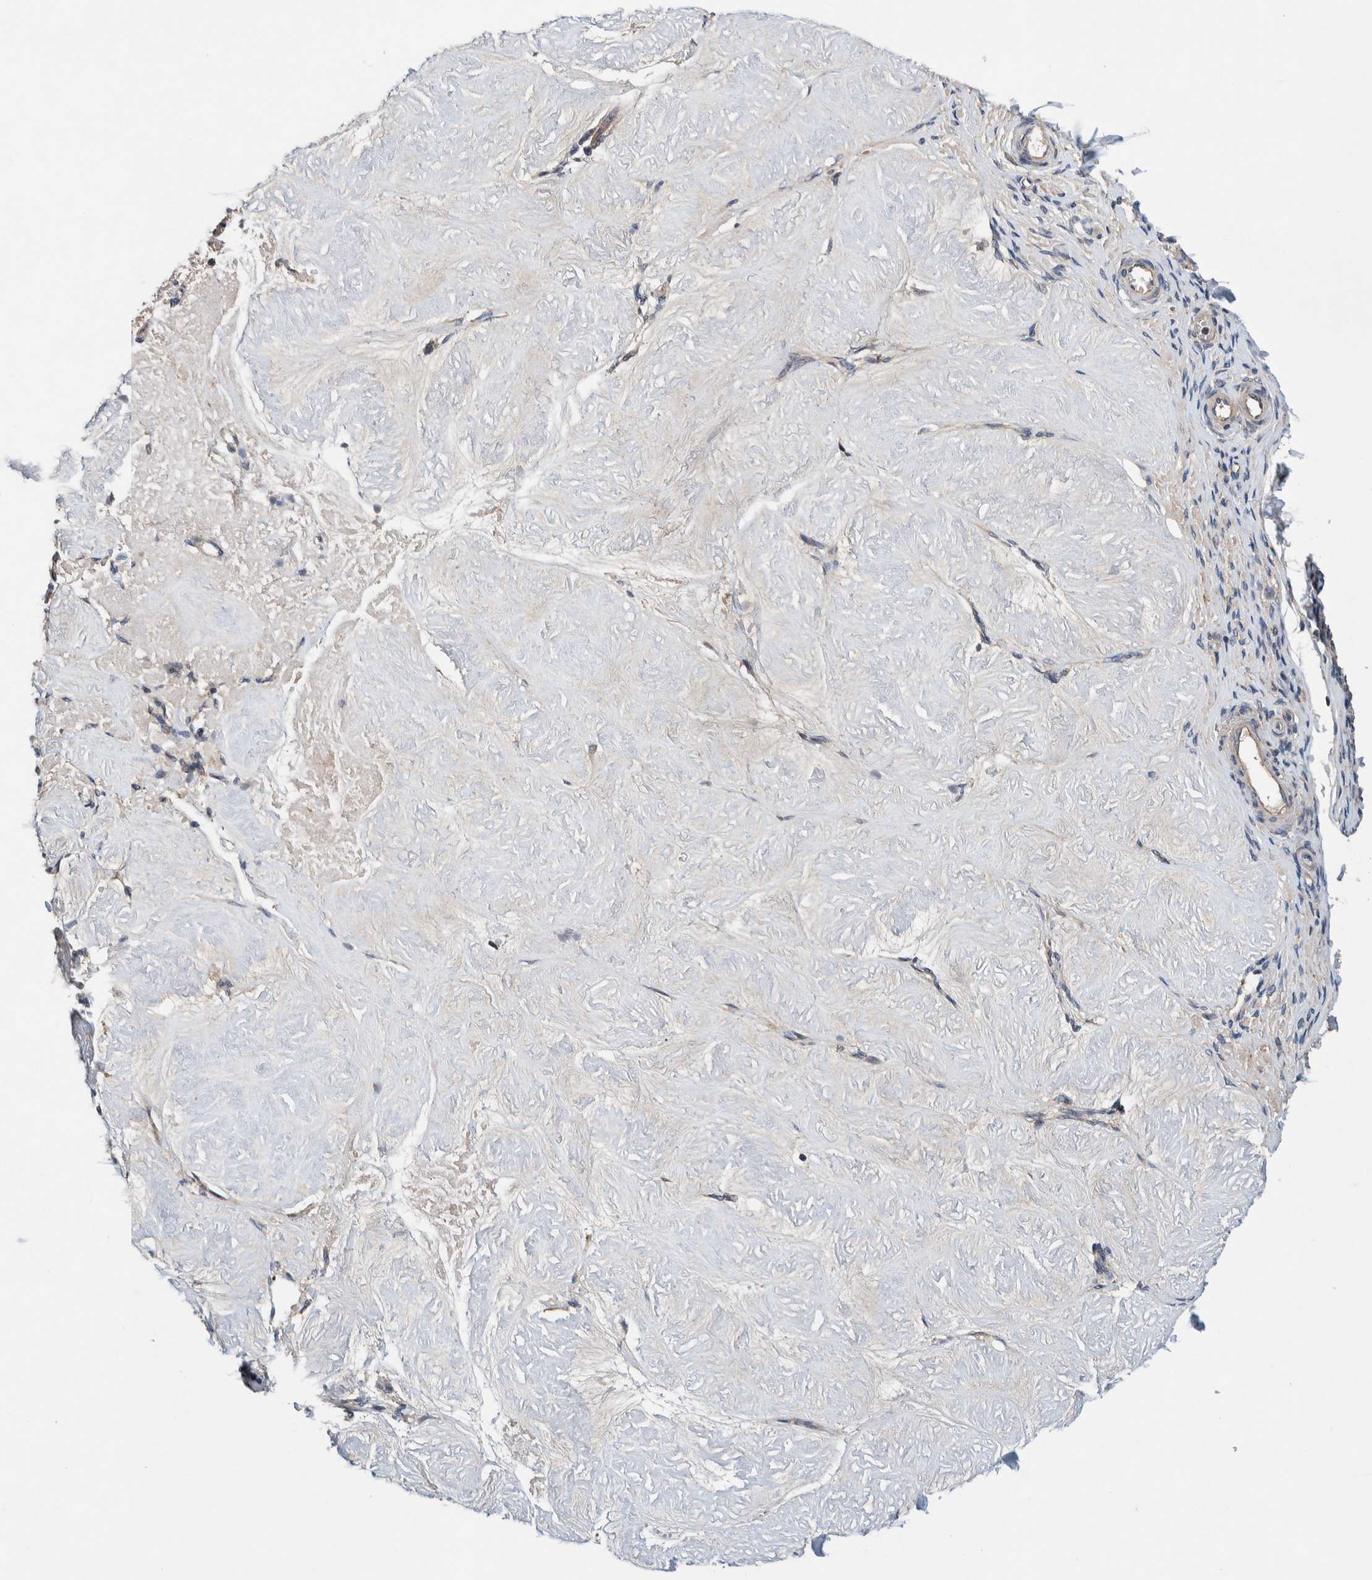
{"staining": {"intensity": "negative", "quantity": "none", "location": "none"}, "tissue": "adipose tissue", "cell_type": "Adipocytes", "image_type": "normal", "snomed": [{"axis": "morphology", "description": "Normal tissue, NOS"}, {"axis": "topography", "description": "Vascular tissue"}, {"axis": "topography", "description": "Fallopian tube"}, {"axis": "topography", "description": "Ovary"}], "caption": "The micrograph demonstrates no significant staining in adipocytes of adipose tissue.", "gene": "PIK3R6", "patient": {"sex": "female", "age": 67}}